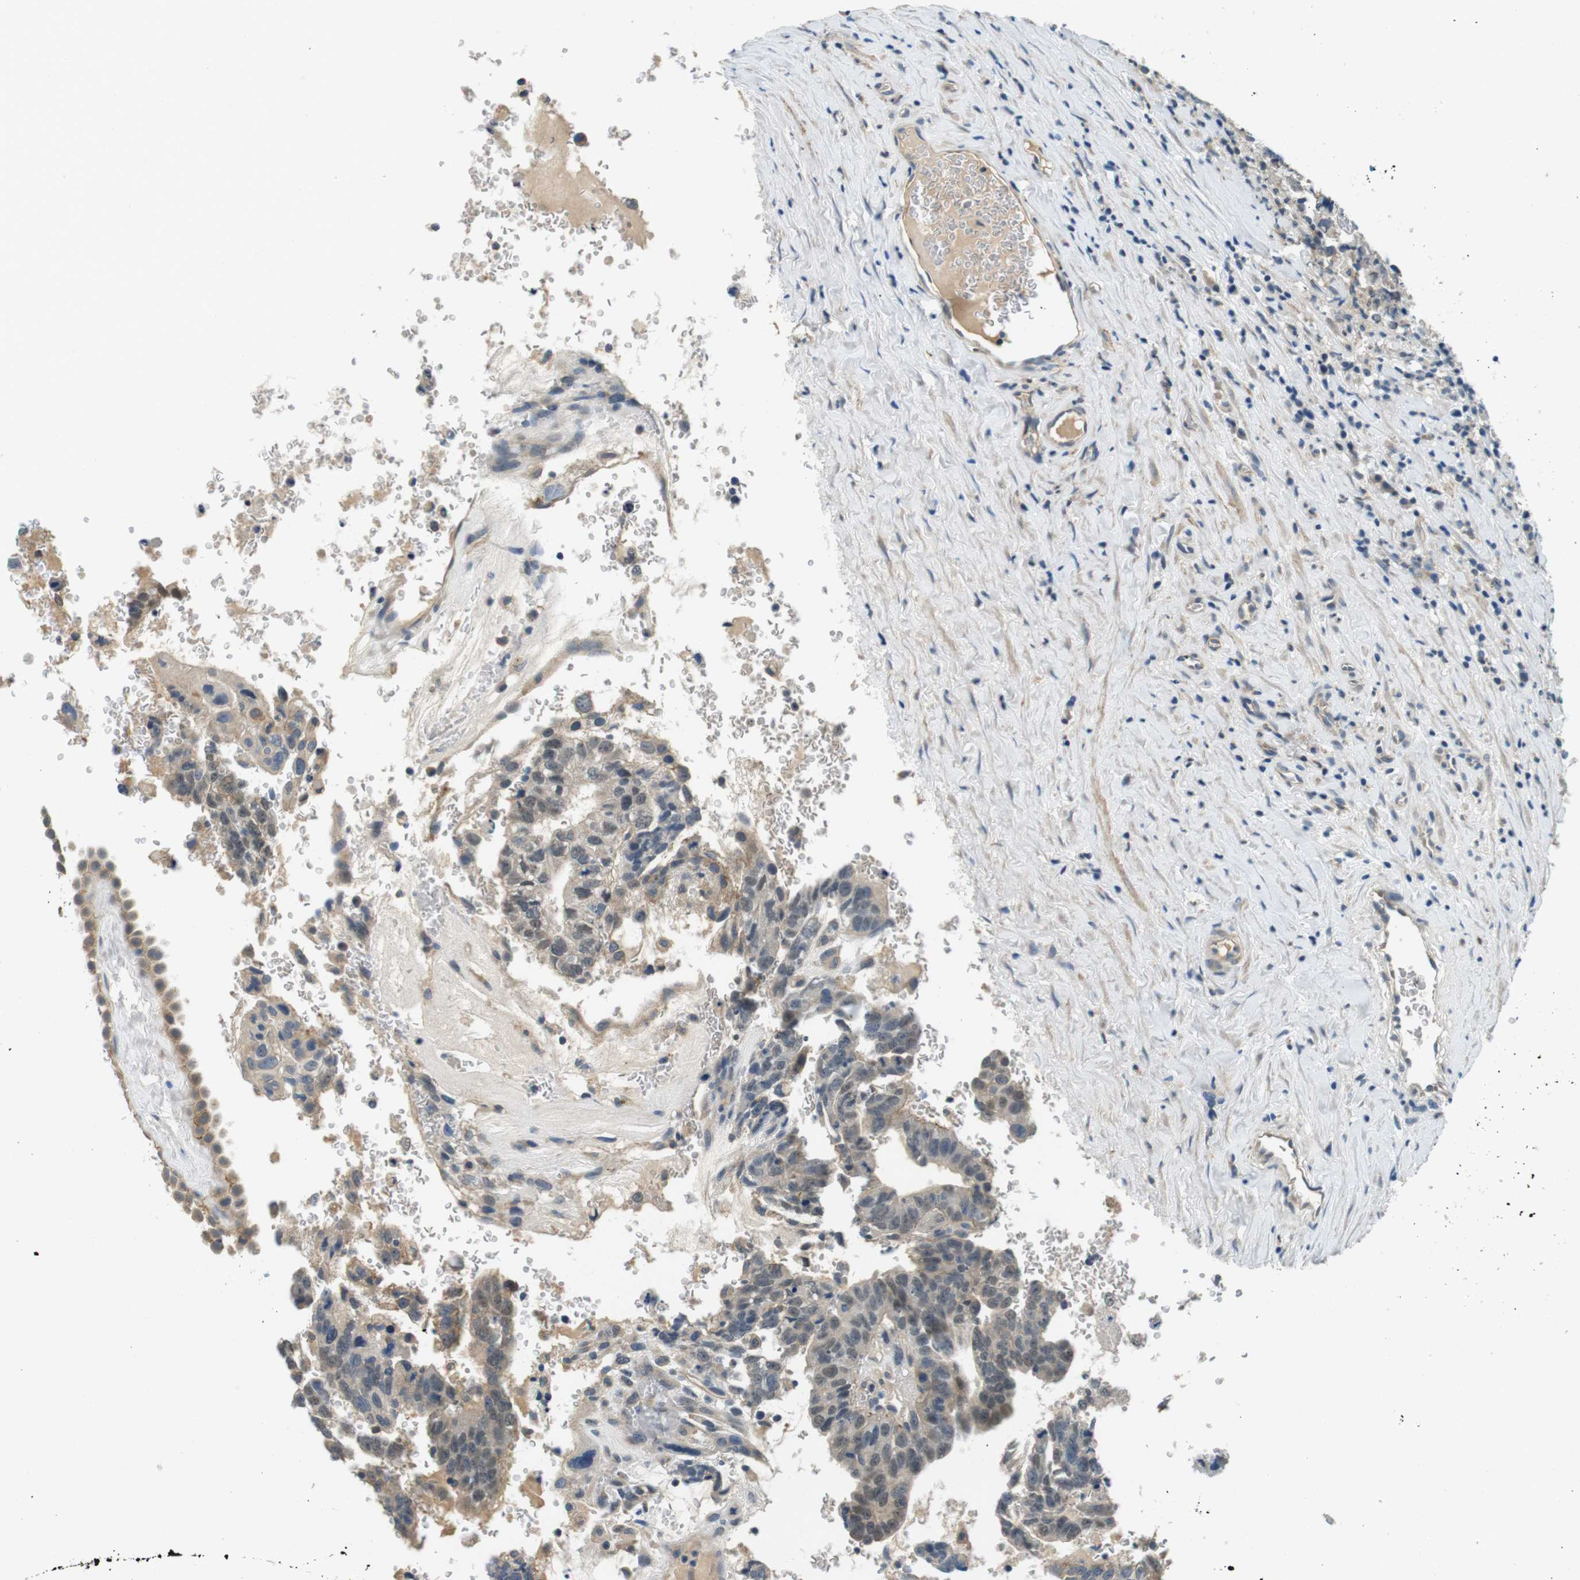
{"staining": {"intensity": "weak", "quantity": "25%-75%", "location": "cytoplasmic/membranous,nuclear"}, "tissue": "testis cancer", "cell_type": "Tumor cells", "image_type": "cancer", "snomed": [{"axis": "morphology", "description": "Seminoma, NOS"}, {"axis": "morphology", "description": "Carcinoma, Embryonal, NOS"}, {"axis": "topography", "description": "Testis"}], "caption": "This histopathology image demonstrates seminoma (testis) stained with IHC to label a protein in brown. The cytoplasmic/membranous and nuclear of tumor cells show weak positivity for the protein. Nuclei are counter-stained blue.", "gene": "DTNA", "patient": {"sex": "male", "age": 52}}